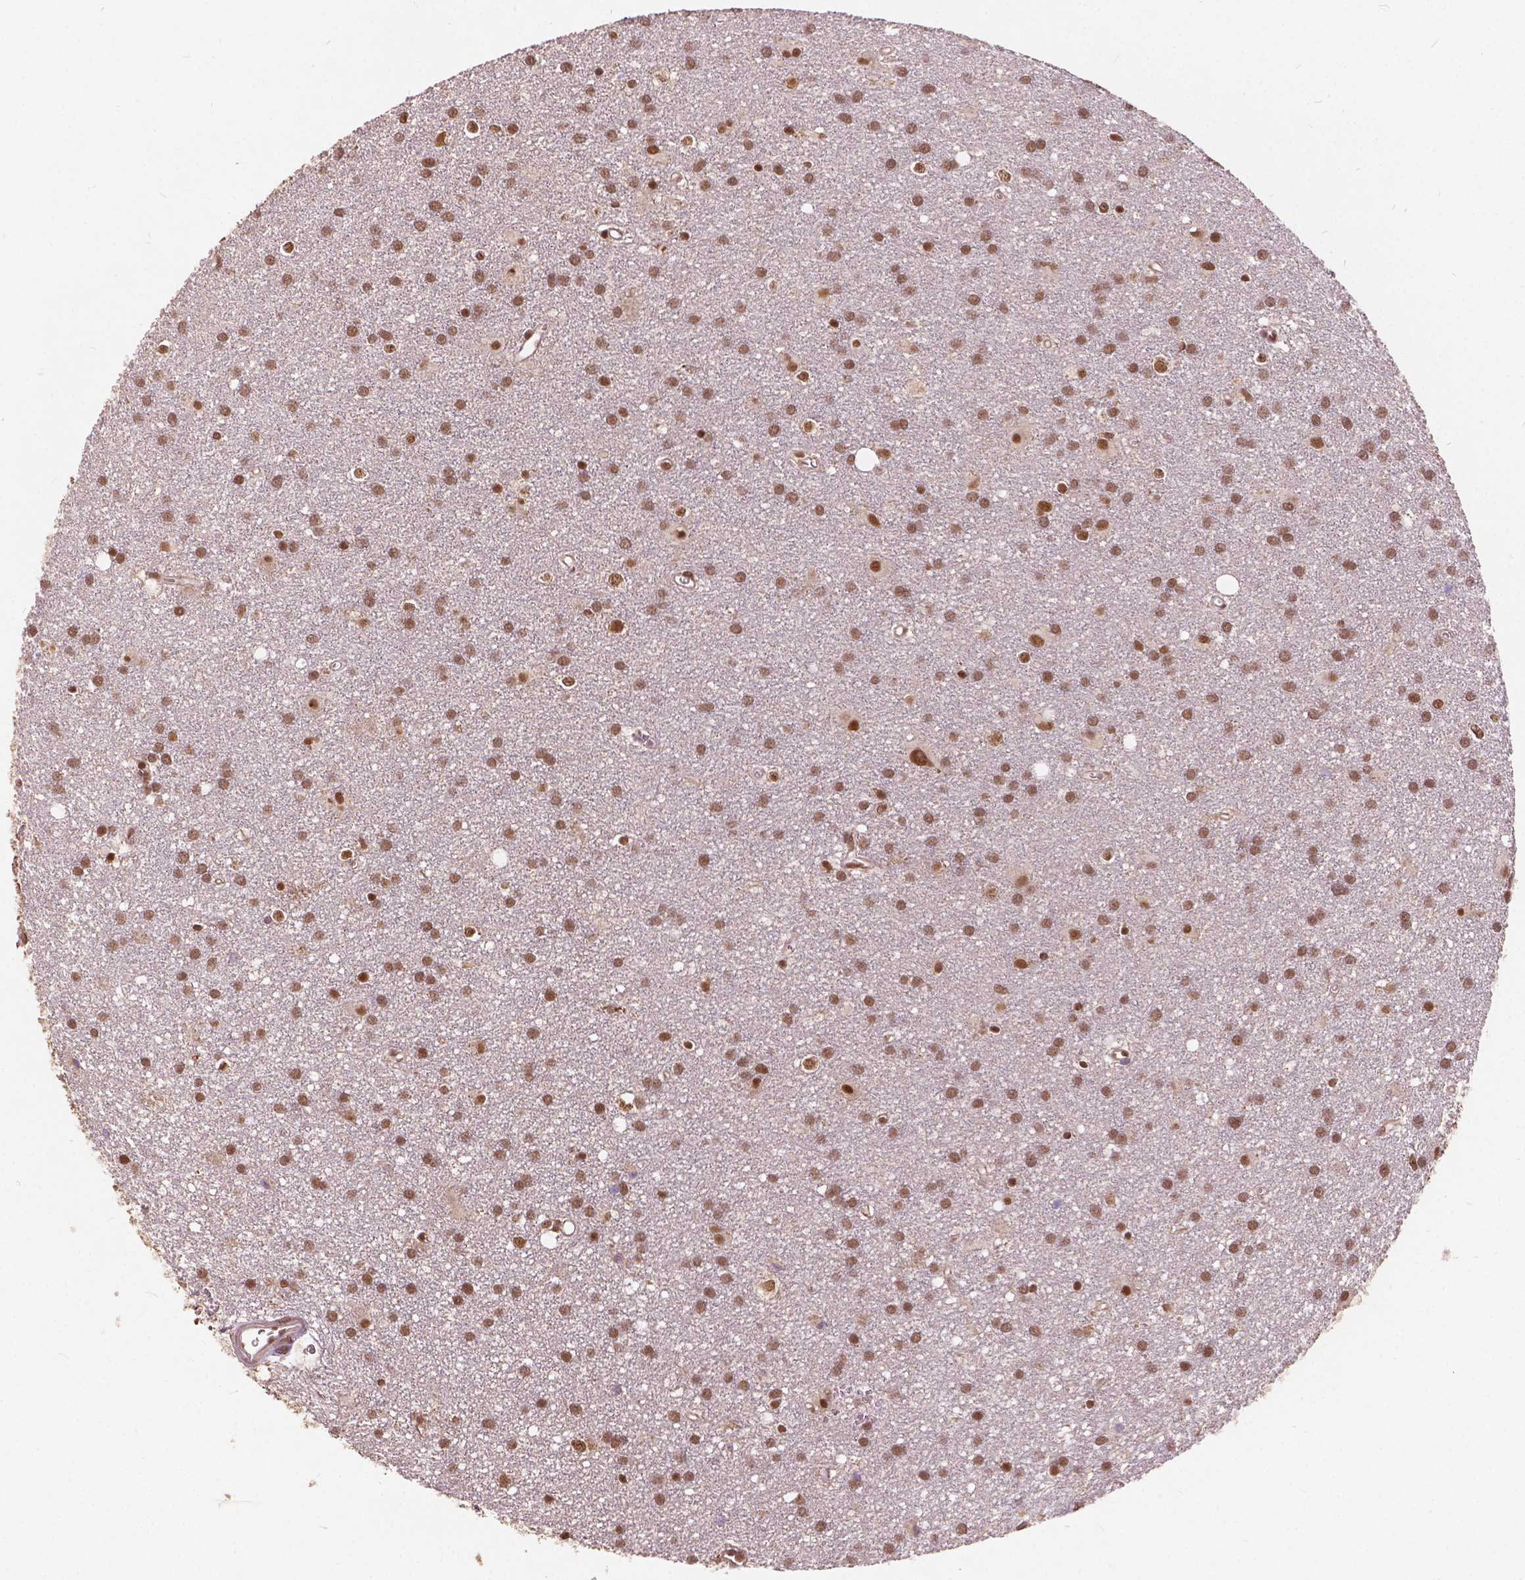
{"staining": {"intensity": "moderate", "quantity": ">75%", "location": "nuclear"}, "tissue": "glioma", "cell_type": "Tumor cells", "image_type": "cancer", "snomed": [{"axis": "morphology", "description": "Glioma, malignant, Low grade"}, {"axis": "topography", "description": "Brain"}], "caption": "Immunohistochemistry (IHC) image of glioma stained for a protein (brown), which reveals medium levels of moderate nuclear staining in about >75% of tumor cells.", "gene": "GPS2", "patient": {"sex": "male", "age": 58}}